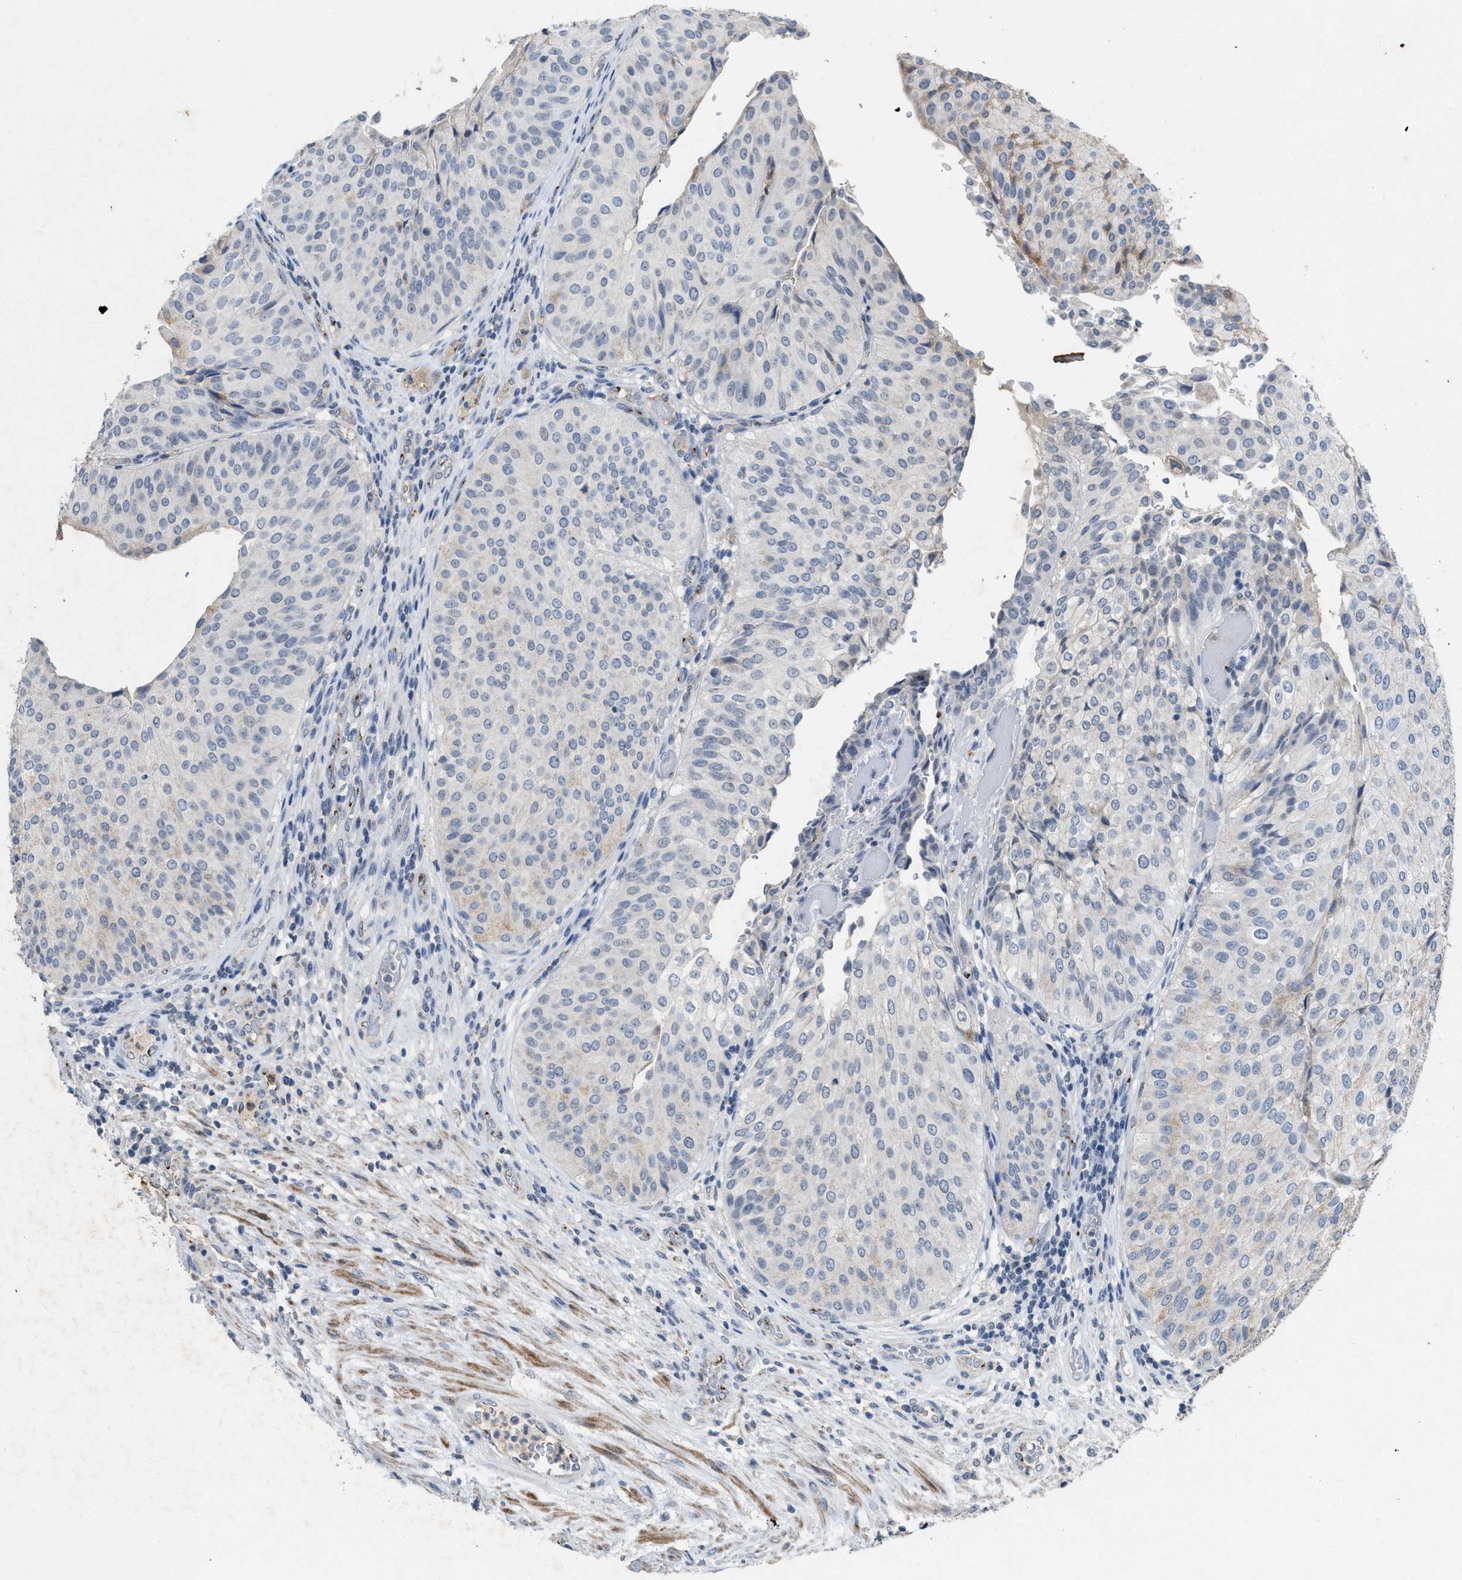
{"staining": {"intensity": "weak", "quantity": "<25%", "location": "cytoplasmic/membranous"}, "tissue": "urothelial cancer", "cell_type": "Tumor cells", "image_type": "cancer", "snomed": [{"axis": "morphology", "description": "Urothelial carcinoma, Low grade"}, {"axis": "topography", "description": "Urinary bladder"}], "caption": "High magnification brightfield microscopy of urothelial cancer stained with DAB (brown) and counterstained with hematoxylin (blue): tumor cells show no significant positivity. (Stains: DAB (3,3'-diaminobenzidine) immunohistochemistry (IHC) with hematoxylin counter stain, Microscopy: brightfield microscopy at high magnification).", "gene": "SLC5A5", "patient": {"sex": "male", "age": 67}}